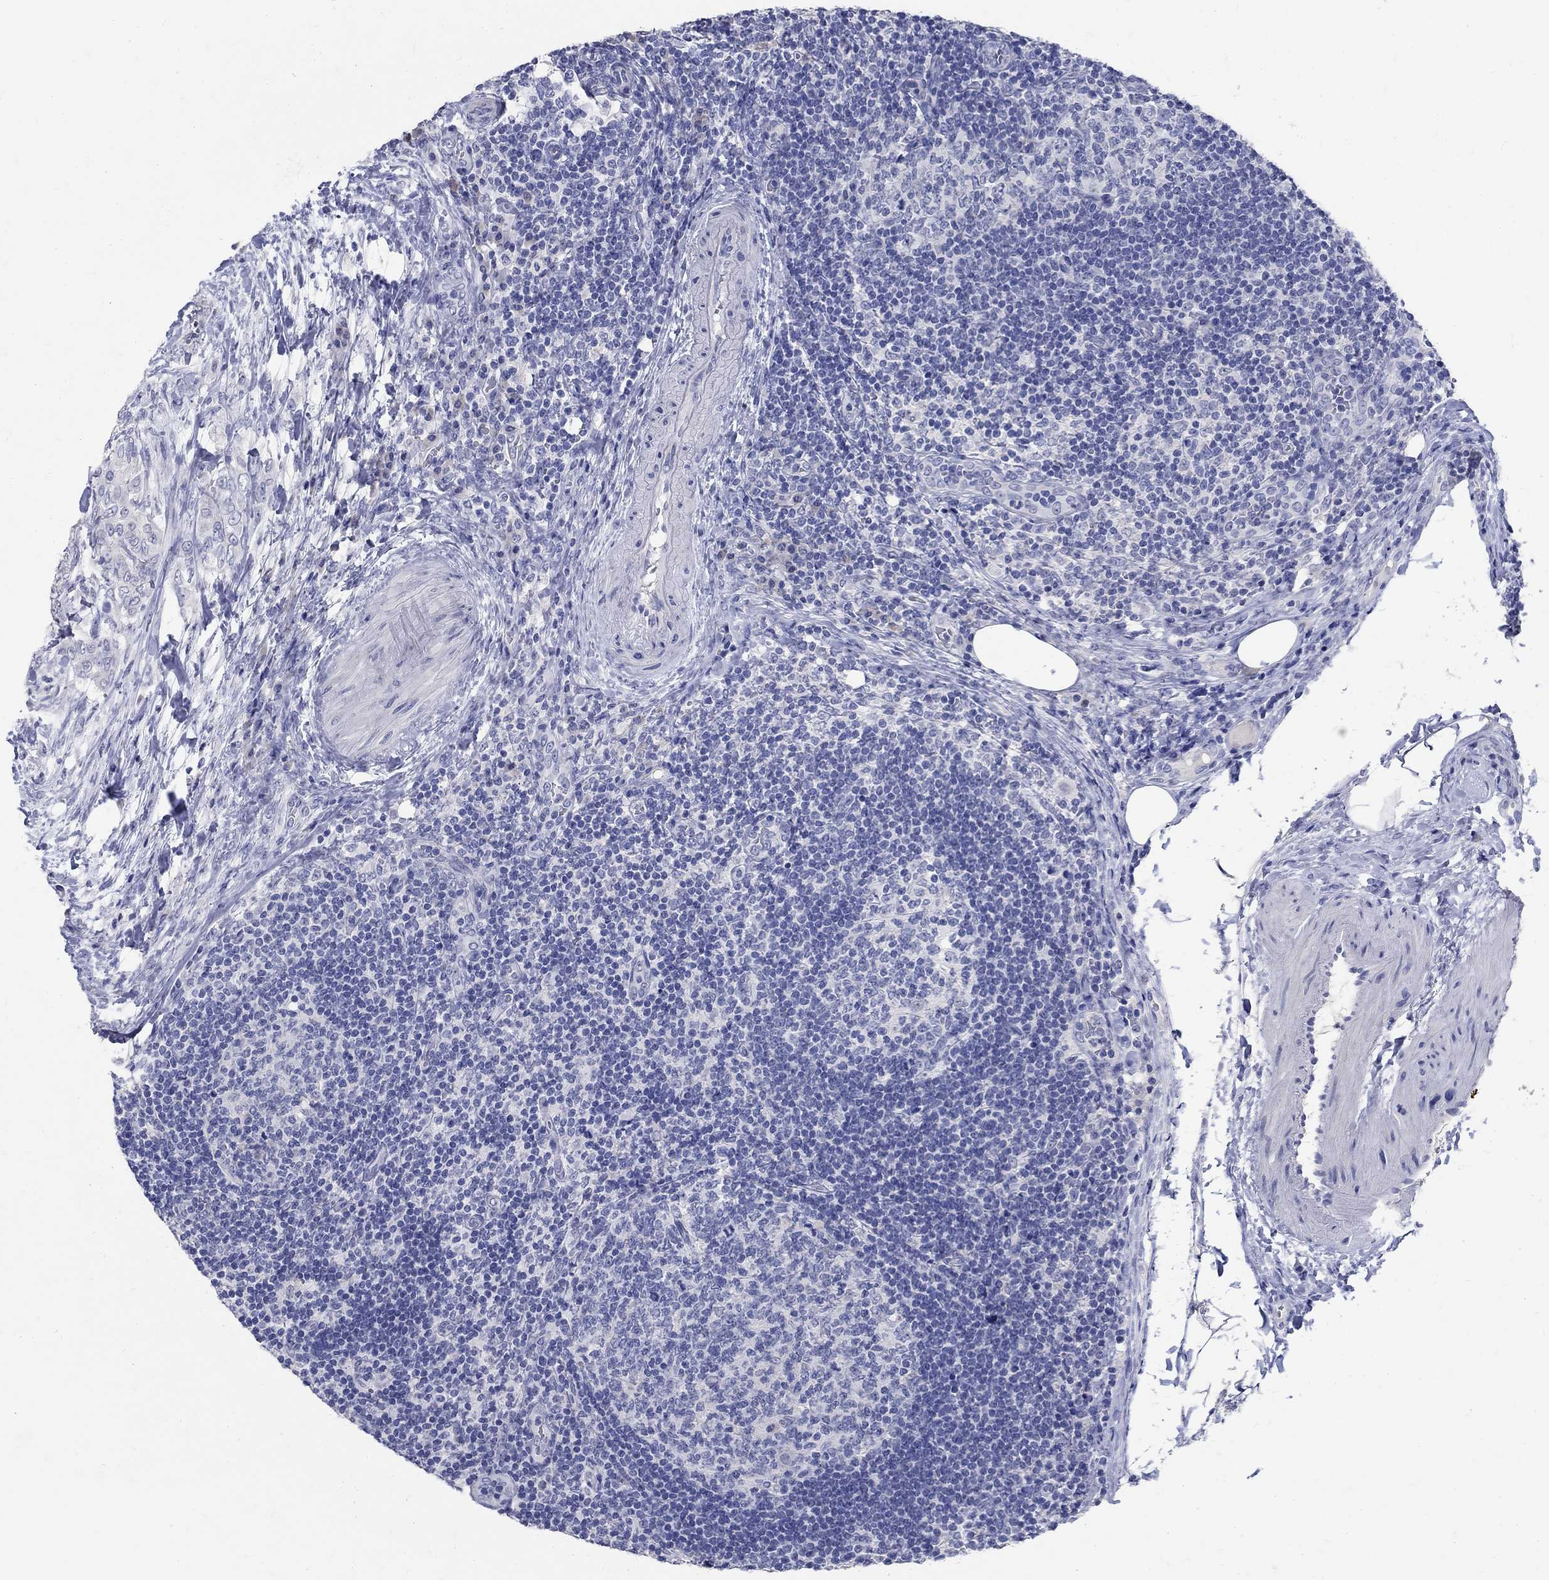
{"staining": {"intensity": "negative", "quantity": "none", "location": "none"}, "tissue": "thyroid cancer", "cell_type": "Tumor cells", "image_type": "cancer", "snomed": [{"axis": "morphology", "description": "Papillary adenocarcinoma, NOS"}, {"axis": "topography", "description": "Thyroid gland"}], "caption": "The micrograph demonstrates no staining of tumor cells in papillary adenocarcinoma (thyroid).", "gene": "SOX2", "patient": {"sex": "male", "age": 61}}